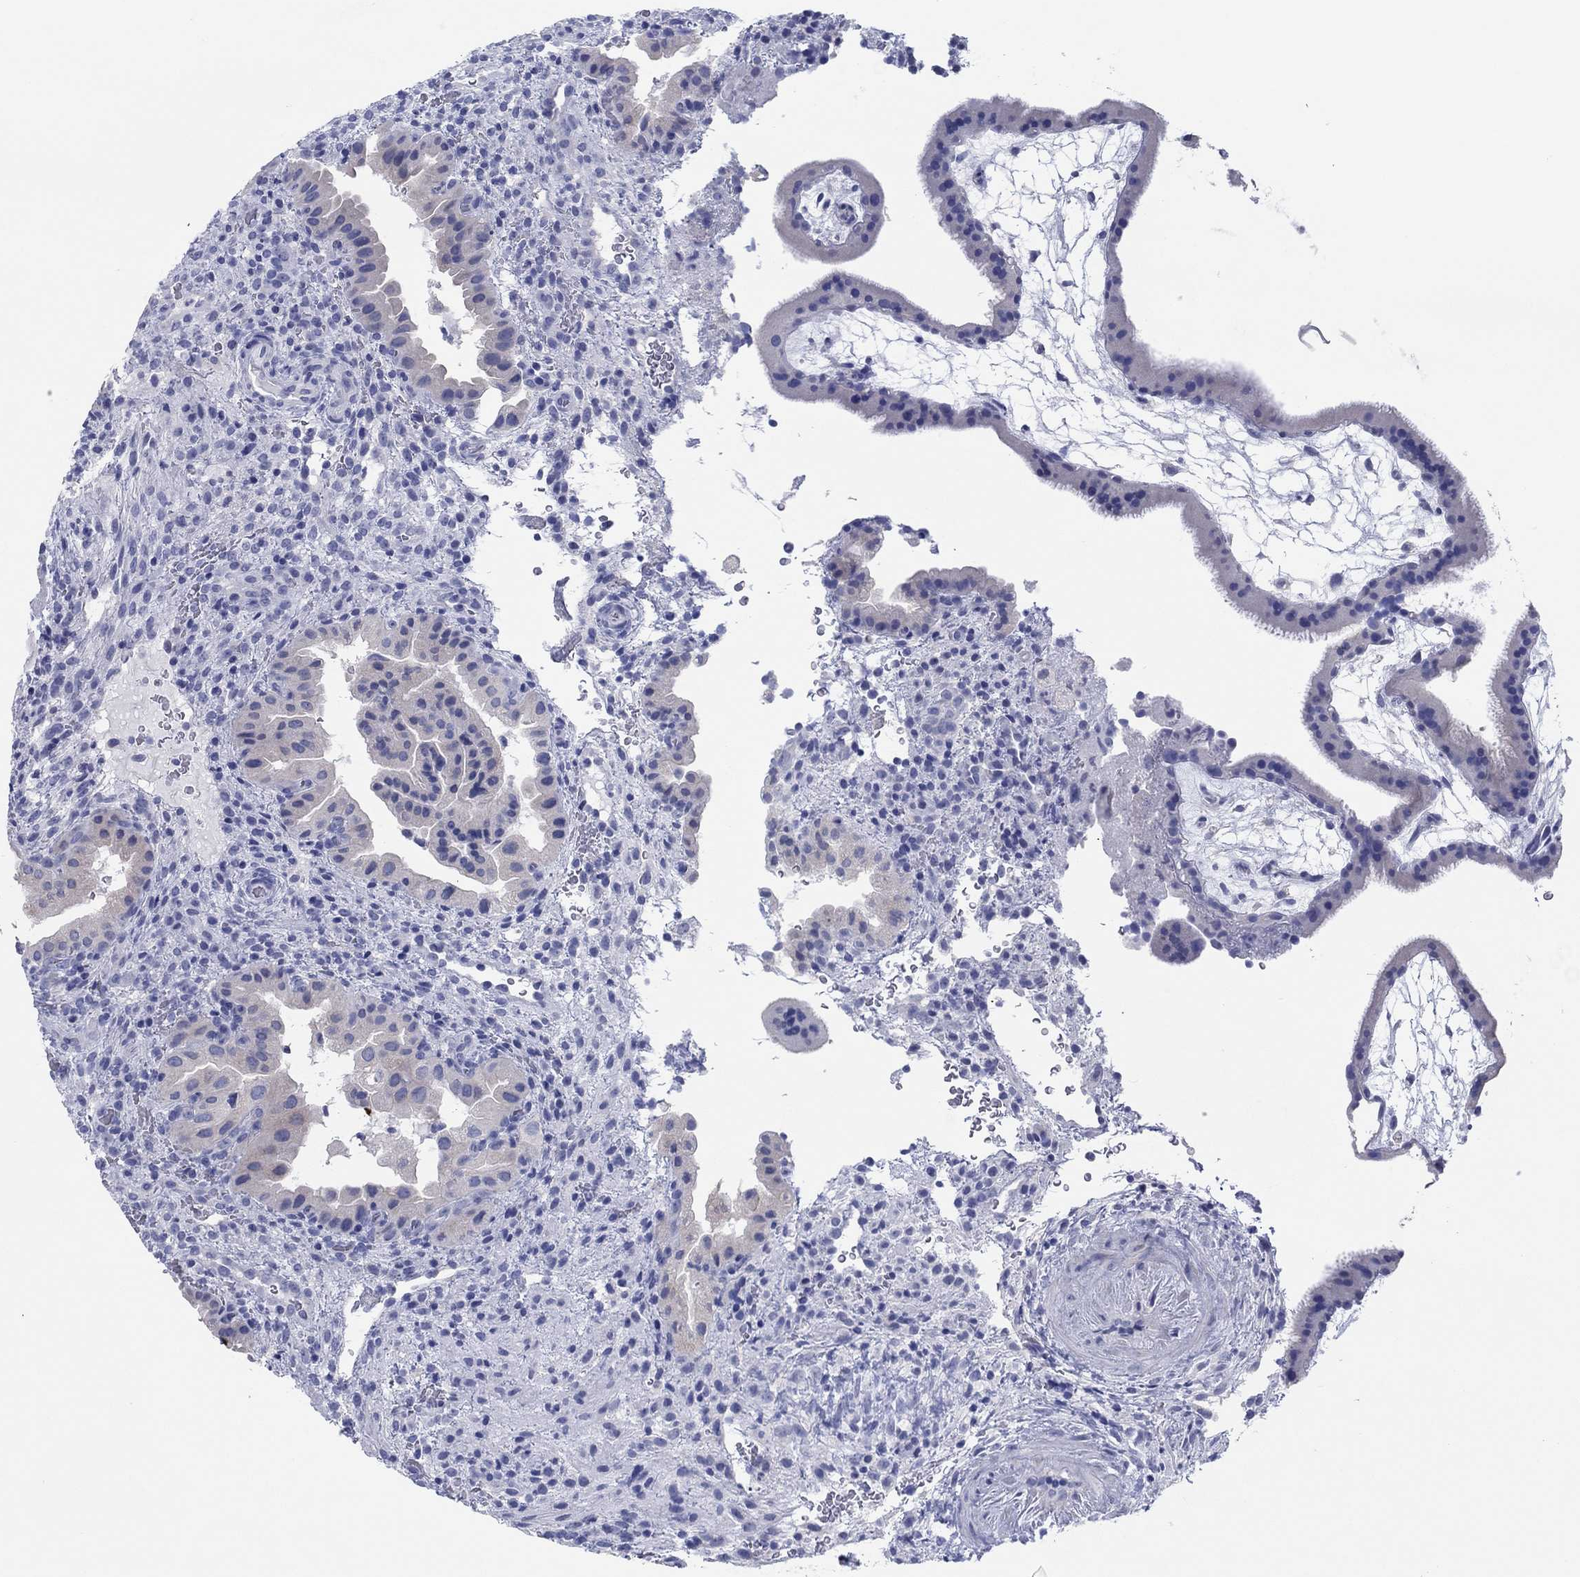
{"staining": {"intensity": "negative", "quantity": "none", "location": "none"}, "tissue": "placenta", "cell_type": "Decidual cells", "image_type": "normal", "snomed": [{"axis": "morphology", "description": "Normal tissue, NOS"}, {"axis": "topography", "description": "Placenta"}], "caption": "Placenta was stained to show a protein in brown. There is no significant staining in decidual cells. The staining is performed using DAB brown chromogen with nuclei counter-stained in using hematoxylin.", "gene": "ERICH3", "patient": {"sex": "female", "age": 19}}